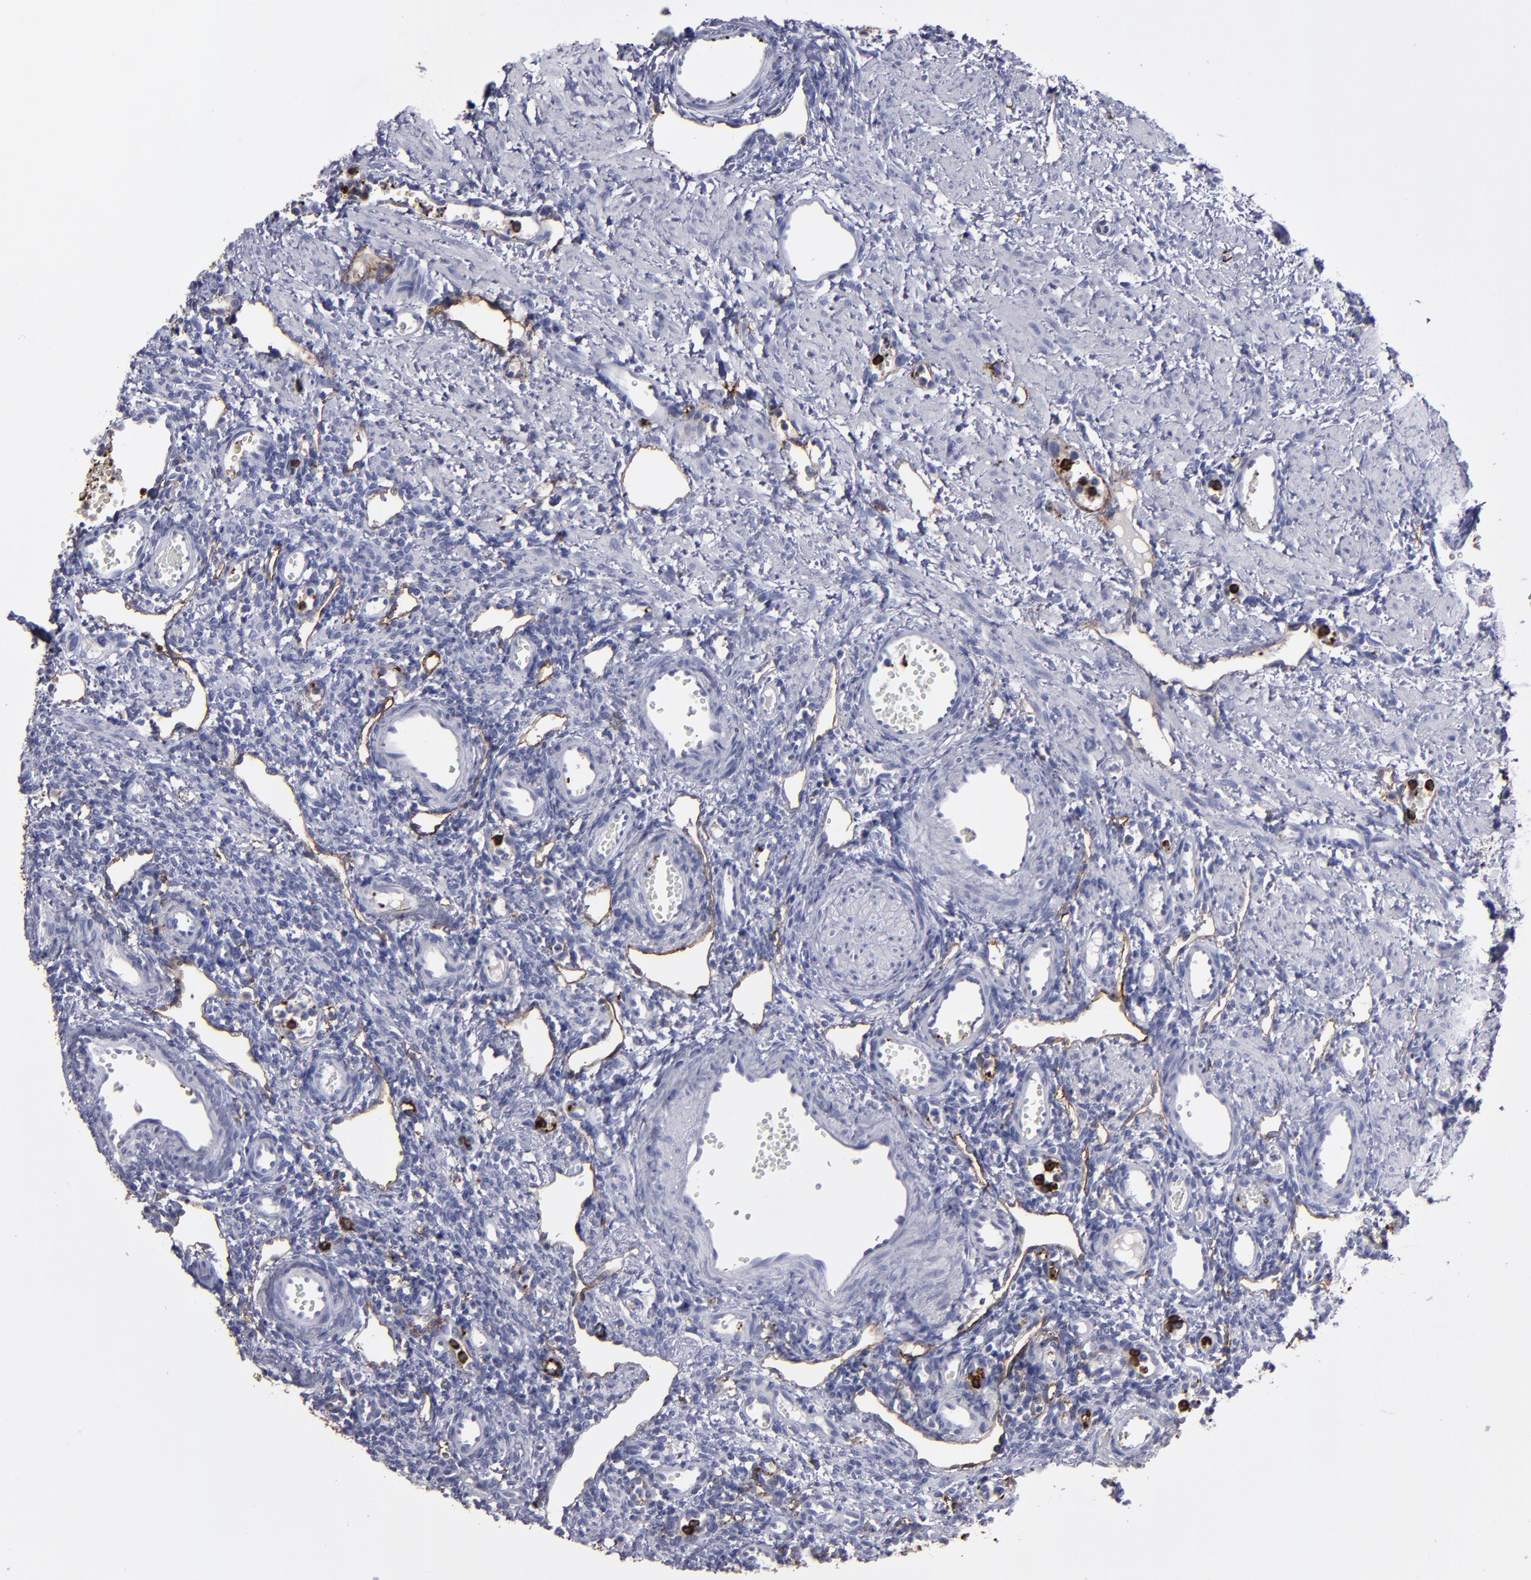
{"staining": {"intensity": "negative", "quantity": "none", "location": "none"}, "tissue": "ovary", "cell_type": "Follicle cells", "image_type": "normal", "snomed": [{"axis": "morphology", "description": "Normal tissue, NOS"}, {"axis": "topography", "description": "Ovary"}], "caption": "Immunohistochemical staining of unremarkable ovary exhibits no significant expression in follicle cells. (DAB immunohistochemistry, high magnification).", "gene": "CD36", "patient": {"sex": "female", "age": 33}}